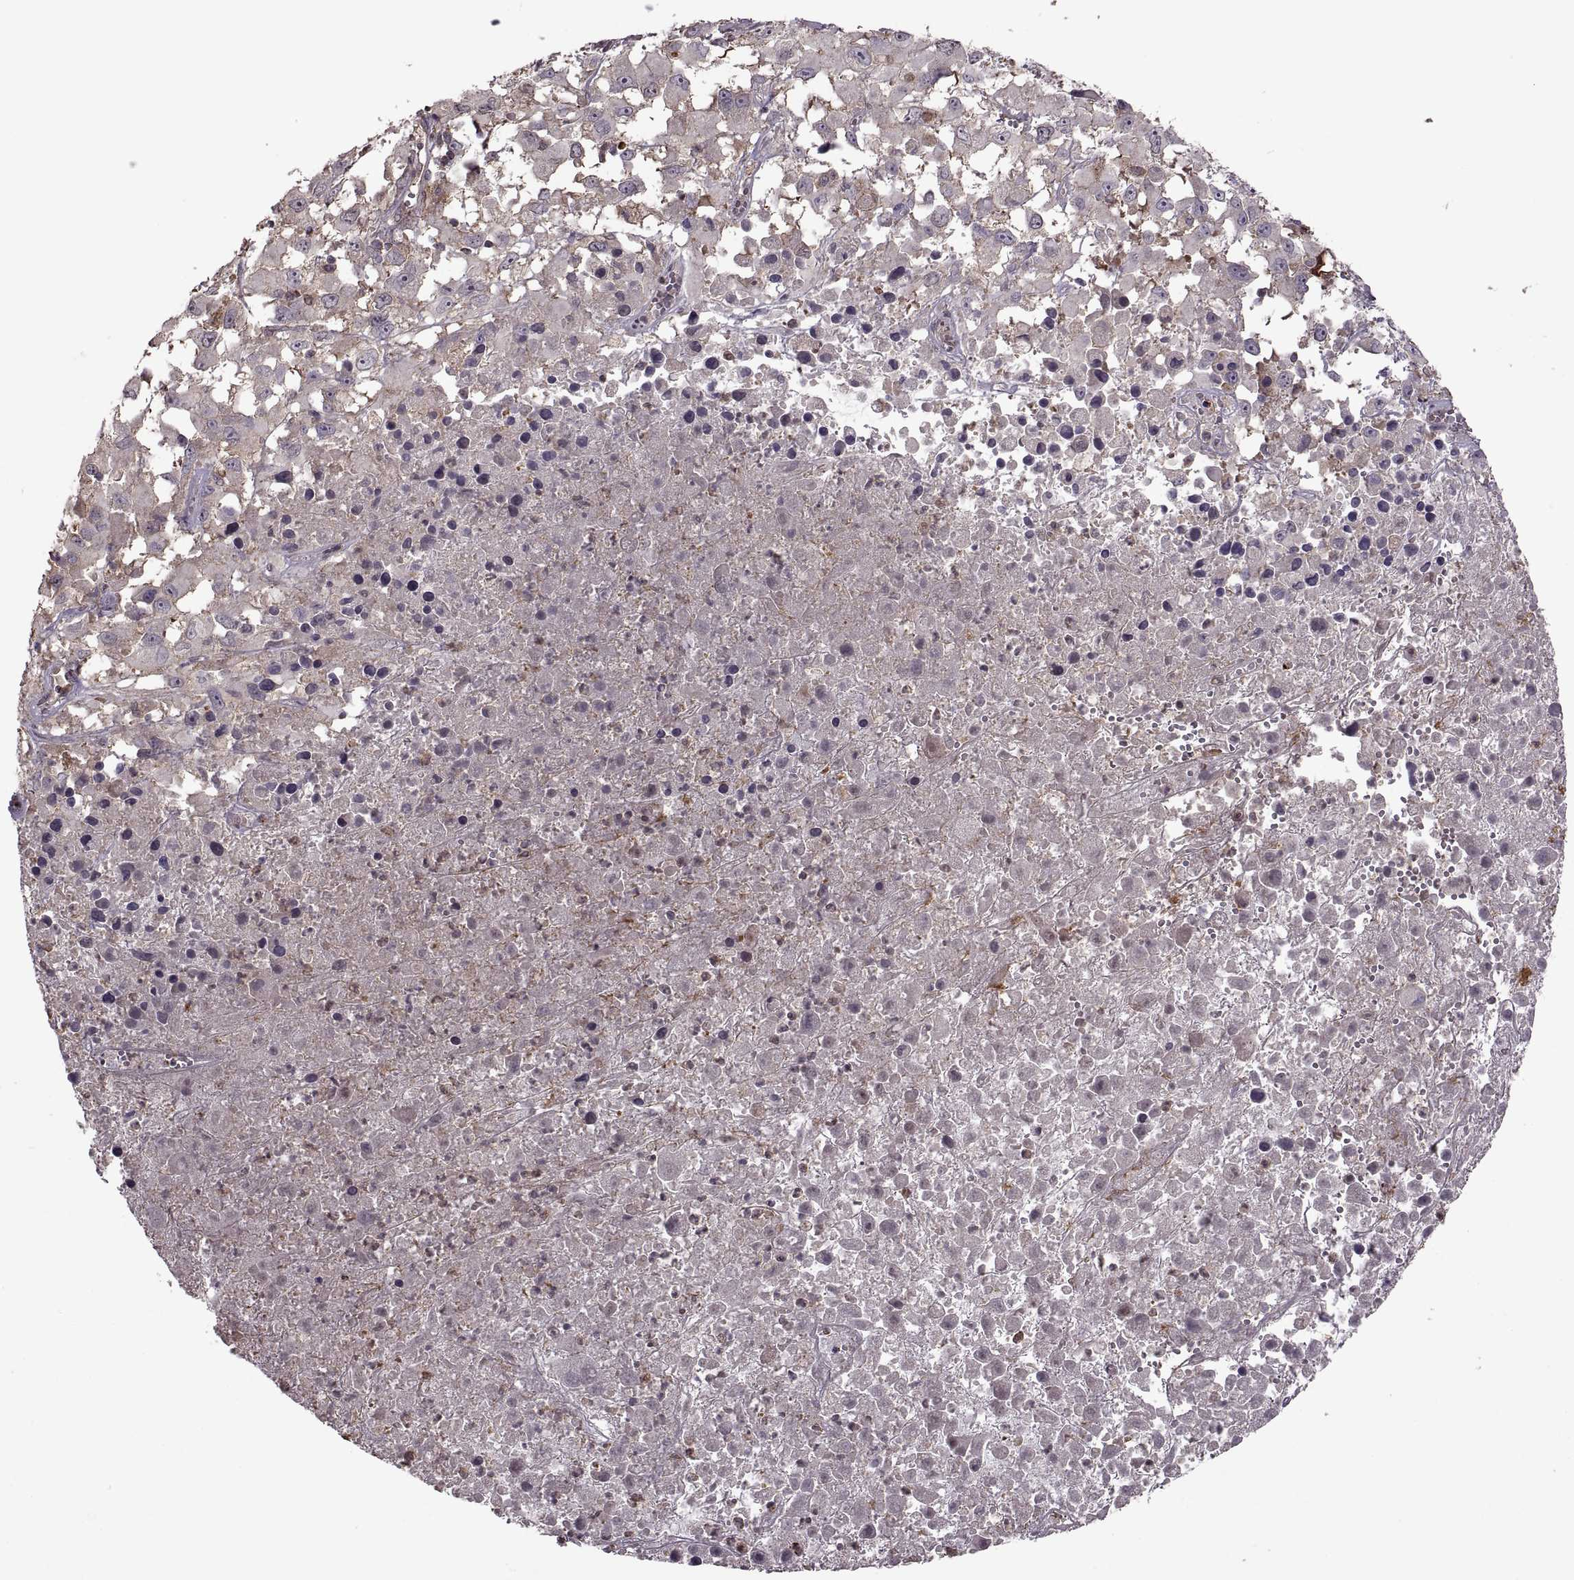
{"staining": {"intensity": "negative", "quantity": "none", "location": "none"}, "tissue": "melanoma", "cell_type": "Tumor cells", "image_type": "cancer", "snomed": [{"axis": "morphology", "description": "Malignant melanoma, Metastatic site"}, {"axis": "topography", "description": "Soft tissue"}], "caption": "Tumor cells are negative for brown protein staining in malignant melanoma (metastatic site).", "gene": "PIERCE1", "patient": {"sex": "male", "age": 50}}